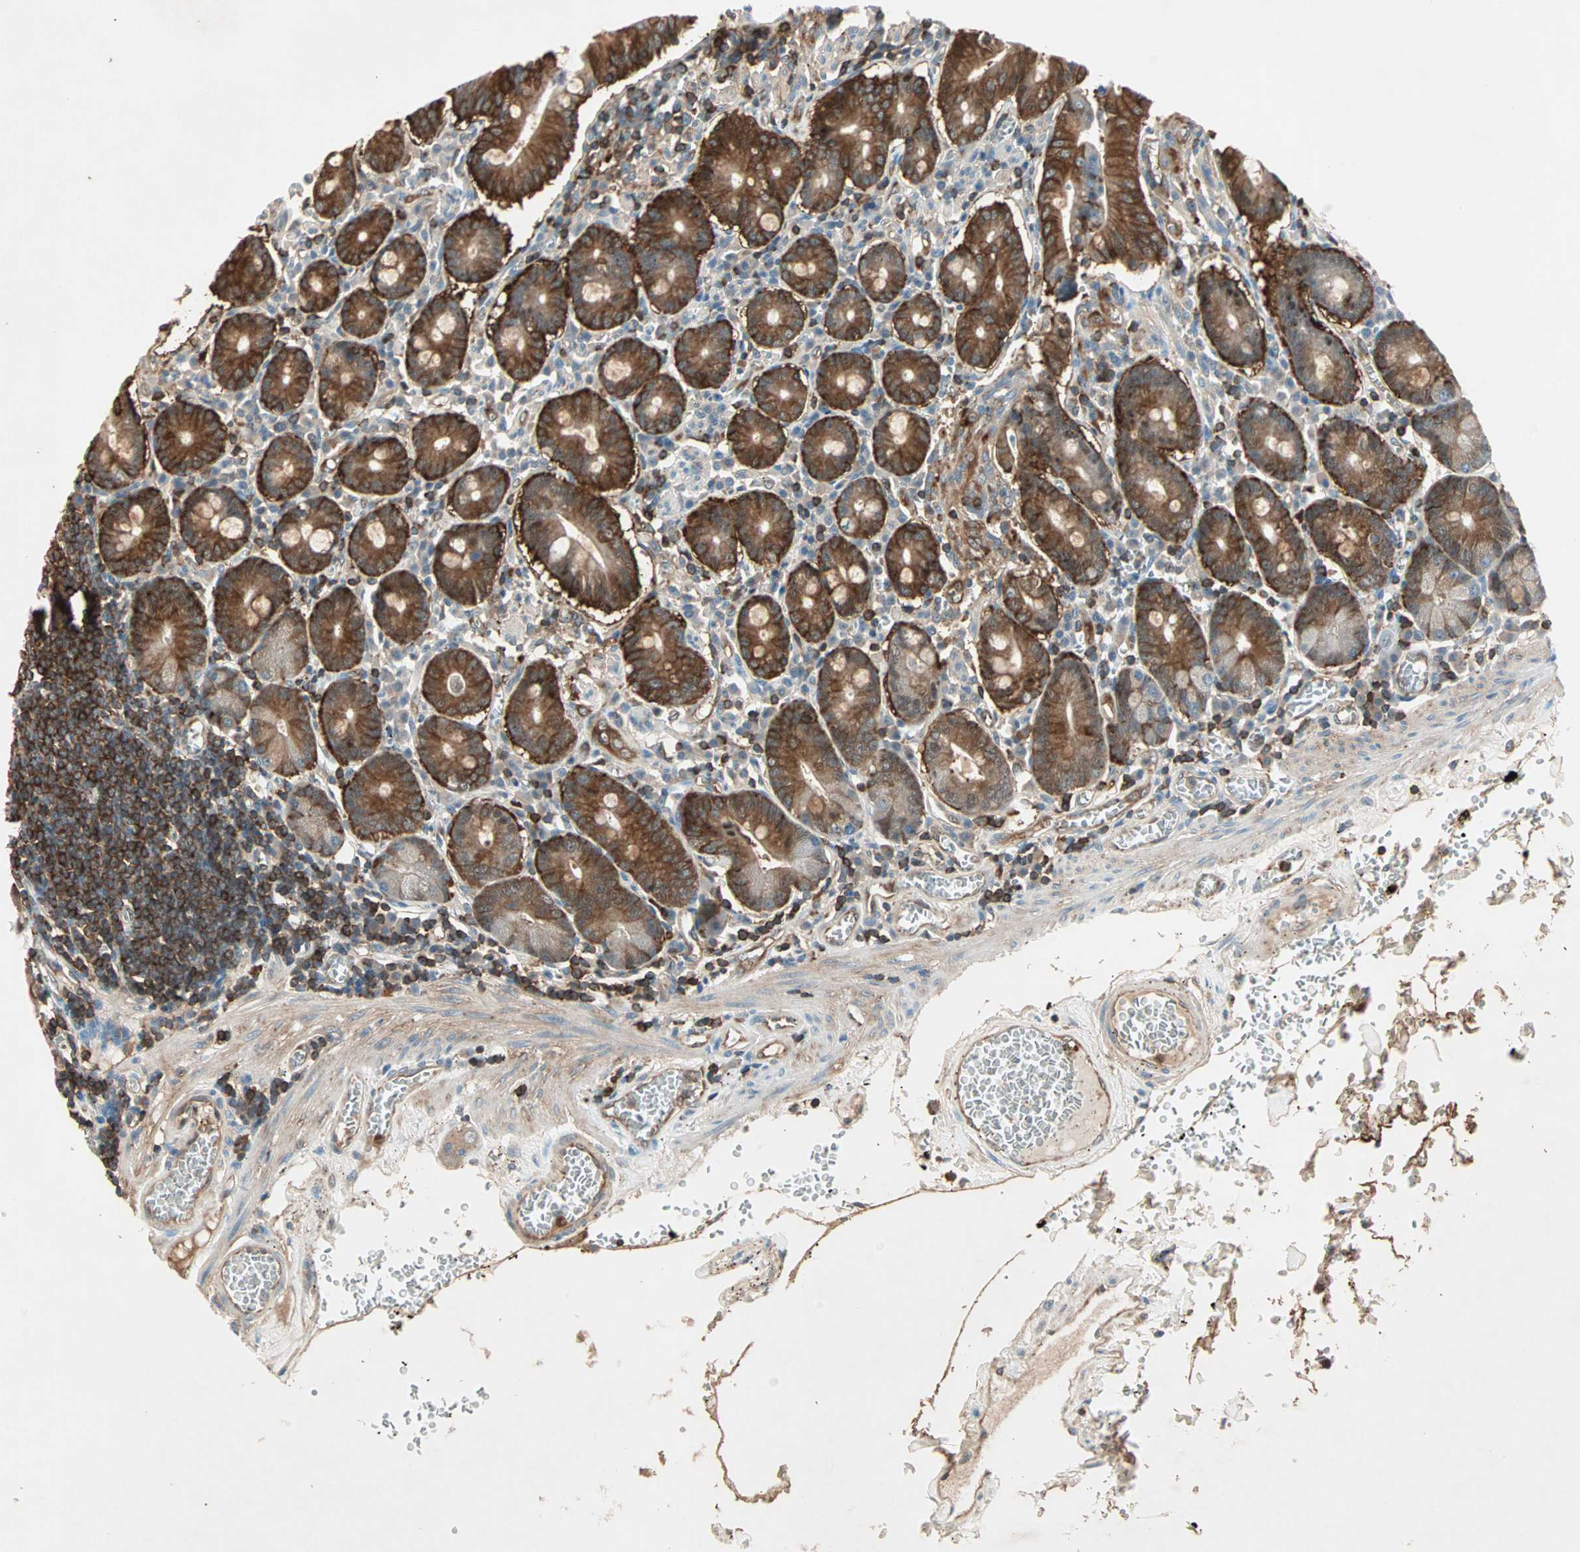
{"staining": {"intensity": "strong", "quantity": ">75%", "location": "cytoplasmic/membranous"}, "tissue": "small intestine", "cell_type": "Glandular cells", "image_type": "normal", "snomed": [{"axis": "morphology", "description": "Normal tissue, NOS"}, {"axis": "topography", "description": "Small intestine"}], "caption": "This micrograph reveals benign small intestine stained with IHC to label a protein in brown. The cytoplasmic/membranous of glandular cells show strong positivity for the protein. Nuclei are counter-stained blue.", "gene": "TEC", "patient": {"sex": "male", "age": 71}}